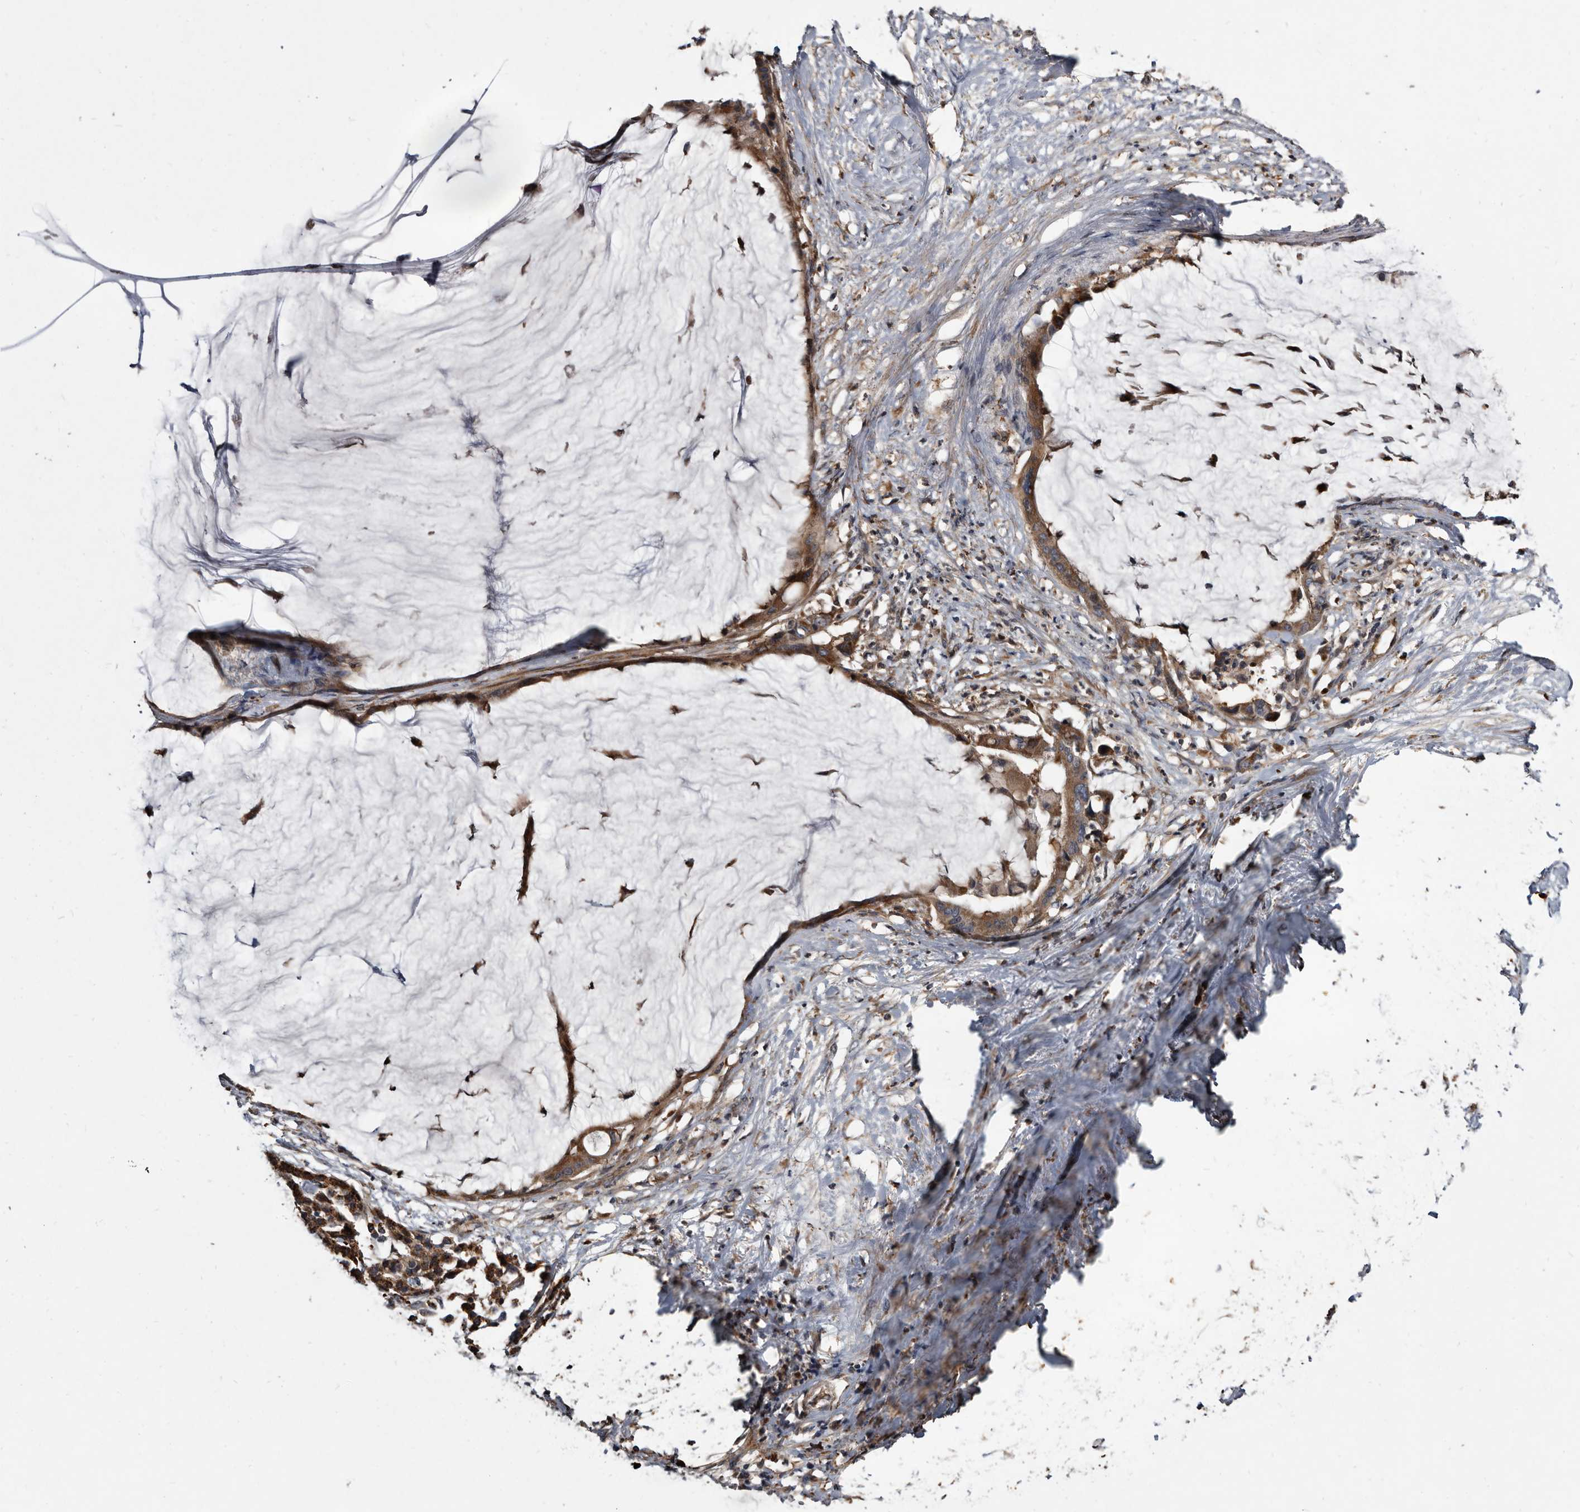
{"staining": {"intensity": "strong", "quantity": ">75%", "location": "cytoplasmic/membranous"}, "tissue": "pancreatic cancer", "cell_type": "Tumor cells", "image_type": "cancer", "snomed": [{"axis": "morphology", "description": "Adenocarcinoma, NOS"}, {"axis": "topography", "description": "Pancreas"}], "caption": "IHC of human pancreatic cancer displays high levels of strong cytoplasmic/membranous positivity in about >75% of tumor cells.", "gene": "CTSA", "patient": {"sex": "male", "age": 41}}